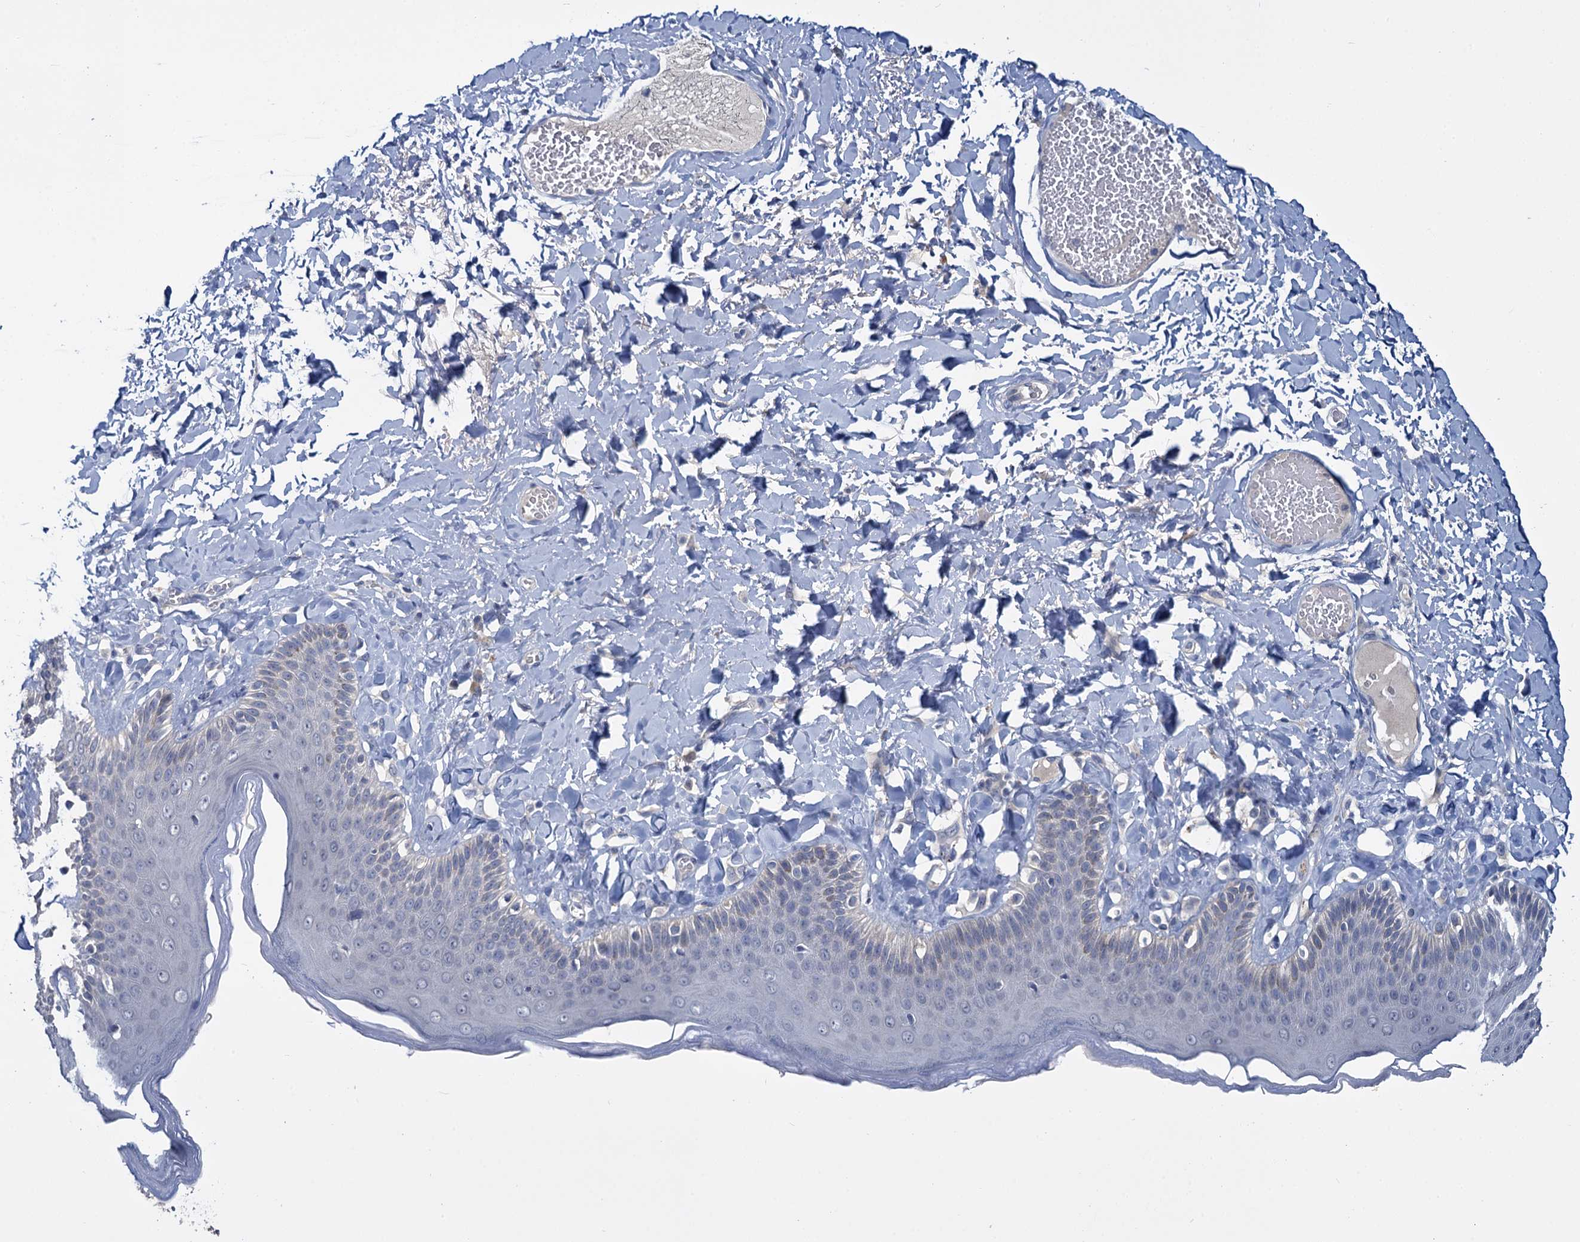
{"staining": {"intensity": "strong", "quantity": "<25%", "location": "cytoplasmic/membranous"}, "tissue": "skin", "cell_type": "Epidermal cells", "image_type": "normal", "snomed": [{"axis": "morphology", "description": "Normal tissue, NOS"}, {"axis": "topography", "description": "Anal"}], "caption": "Human skin stained with a brown dye demonstrates strong cytoplasmic/membranous positive positivity in about <25% of epidermal cells.", "gene": "ANKRD42", "patient": {"sex": "male", "age": 69}}